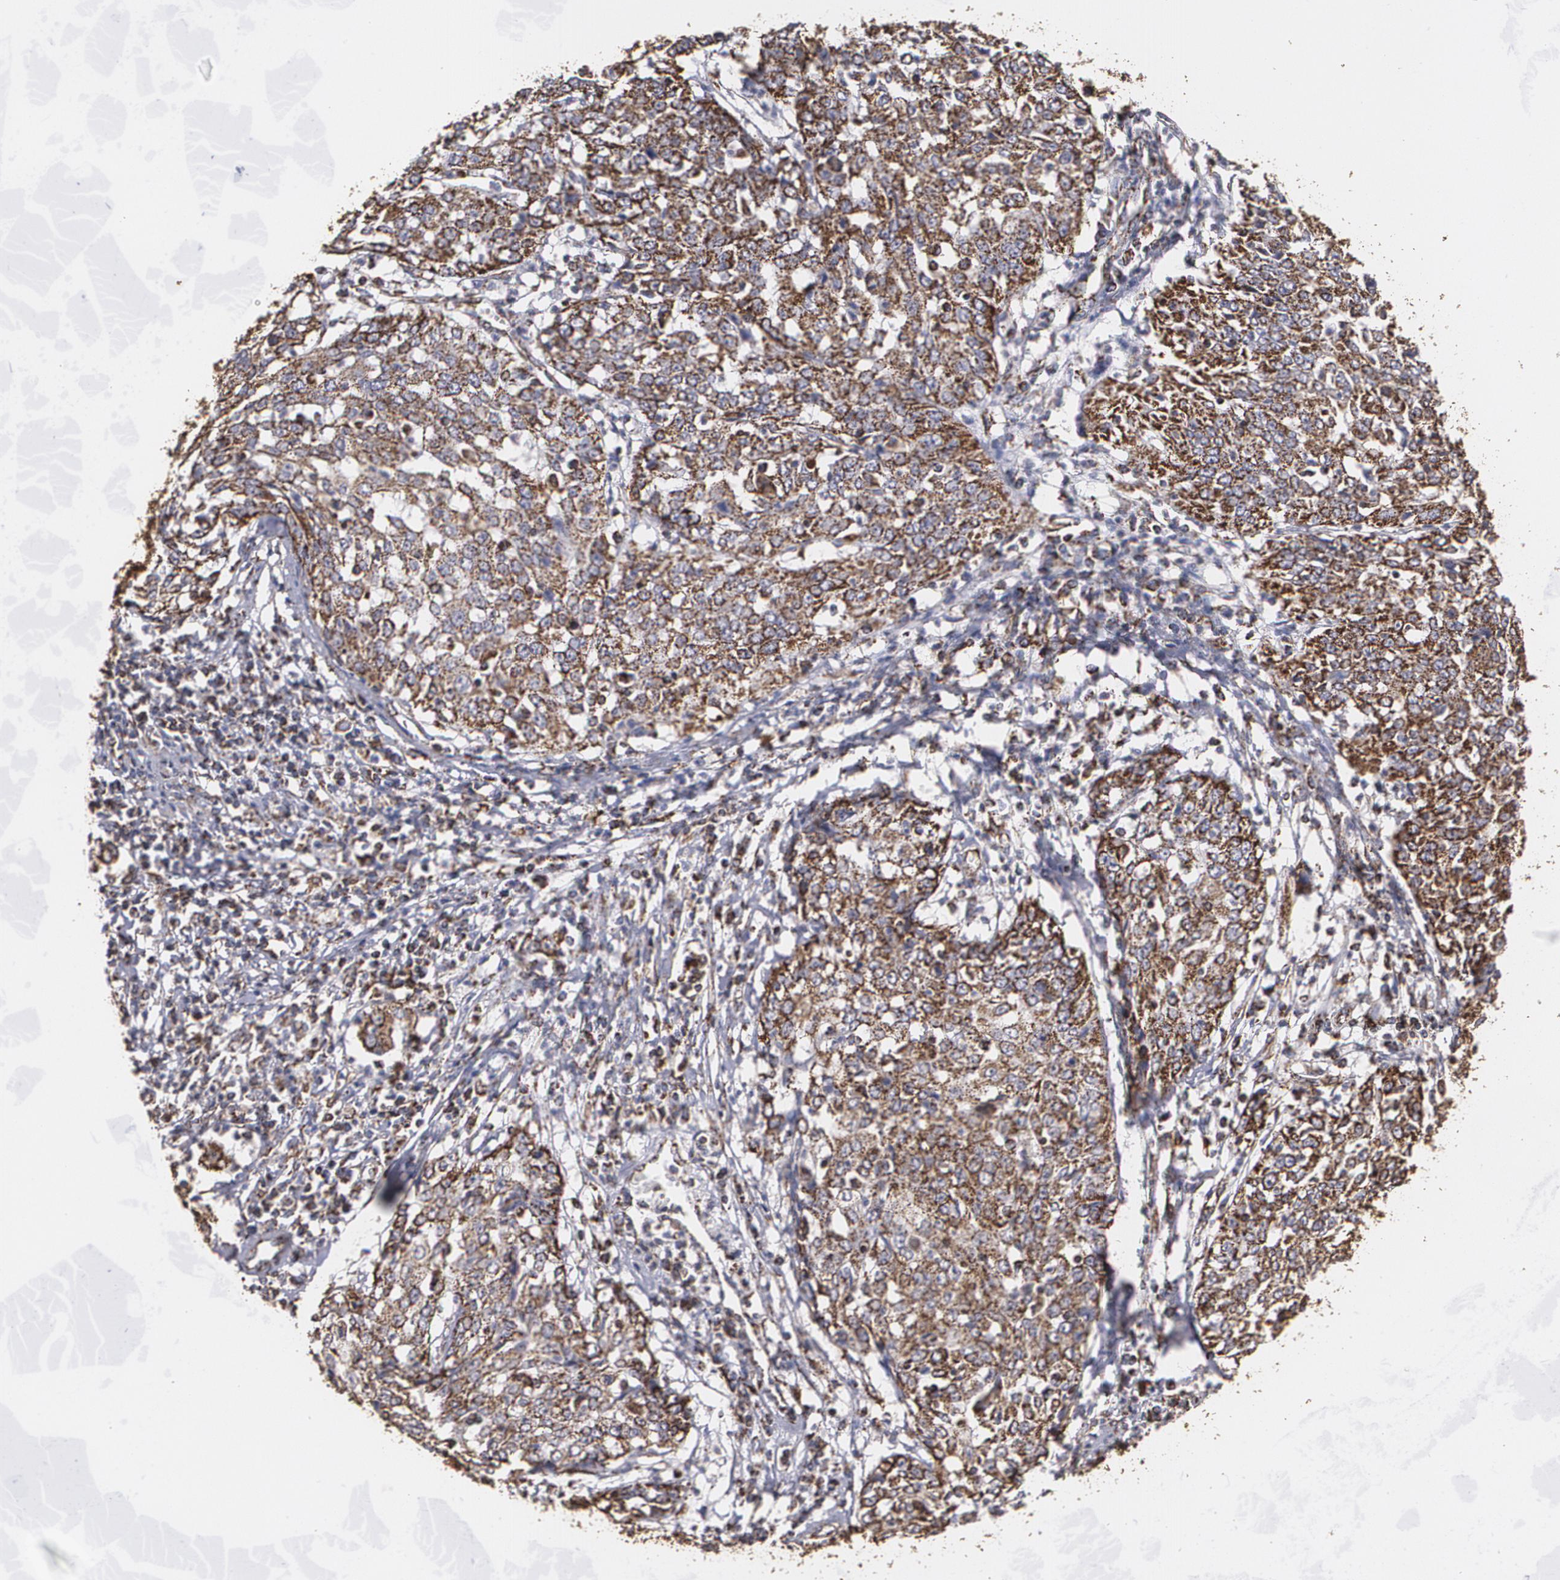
{"staining": {"intensity": "strong", "quantity": ">75%", "location": "cytoplasmic/membranous"}, "tissue": "cervical cancer", "cell_type": "Tumor cells", "image_type": "cancer", "snomed": [{"axis": "morphology", "description": "Squamous cell carcinoma, NOS"}, {"axis": "topography", "description": "Cervix"}], "caption": "The histopathology image demonstrates immunohistochemical staining of cervical cancer (squamous cell carcinoma). There is strong cytoplasmic/membranous expression is present in approximately >75% of tumor cells. (DAB (3,3'-diaminobenzidine) = brown stain, brightfield microscopy at high magnification).", "gene": "HSPD1", "patient": {"sex": "female", "age": 39}}